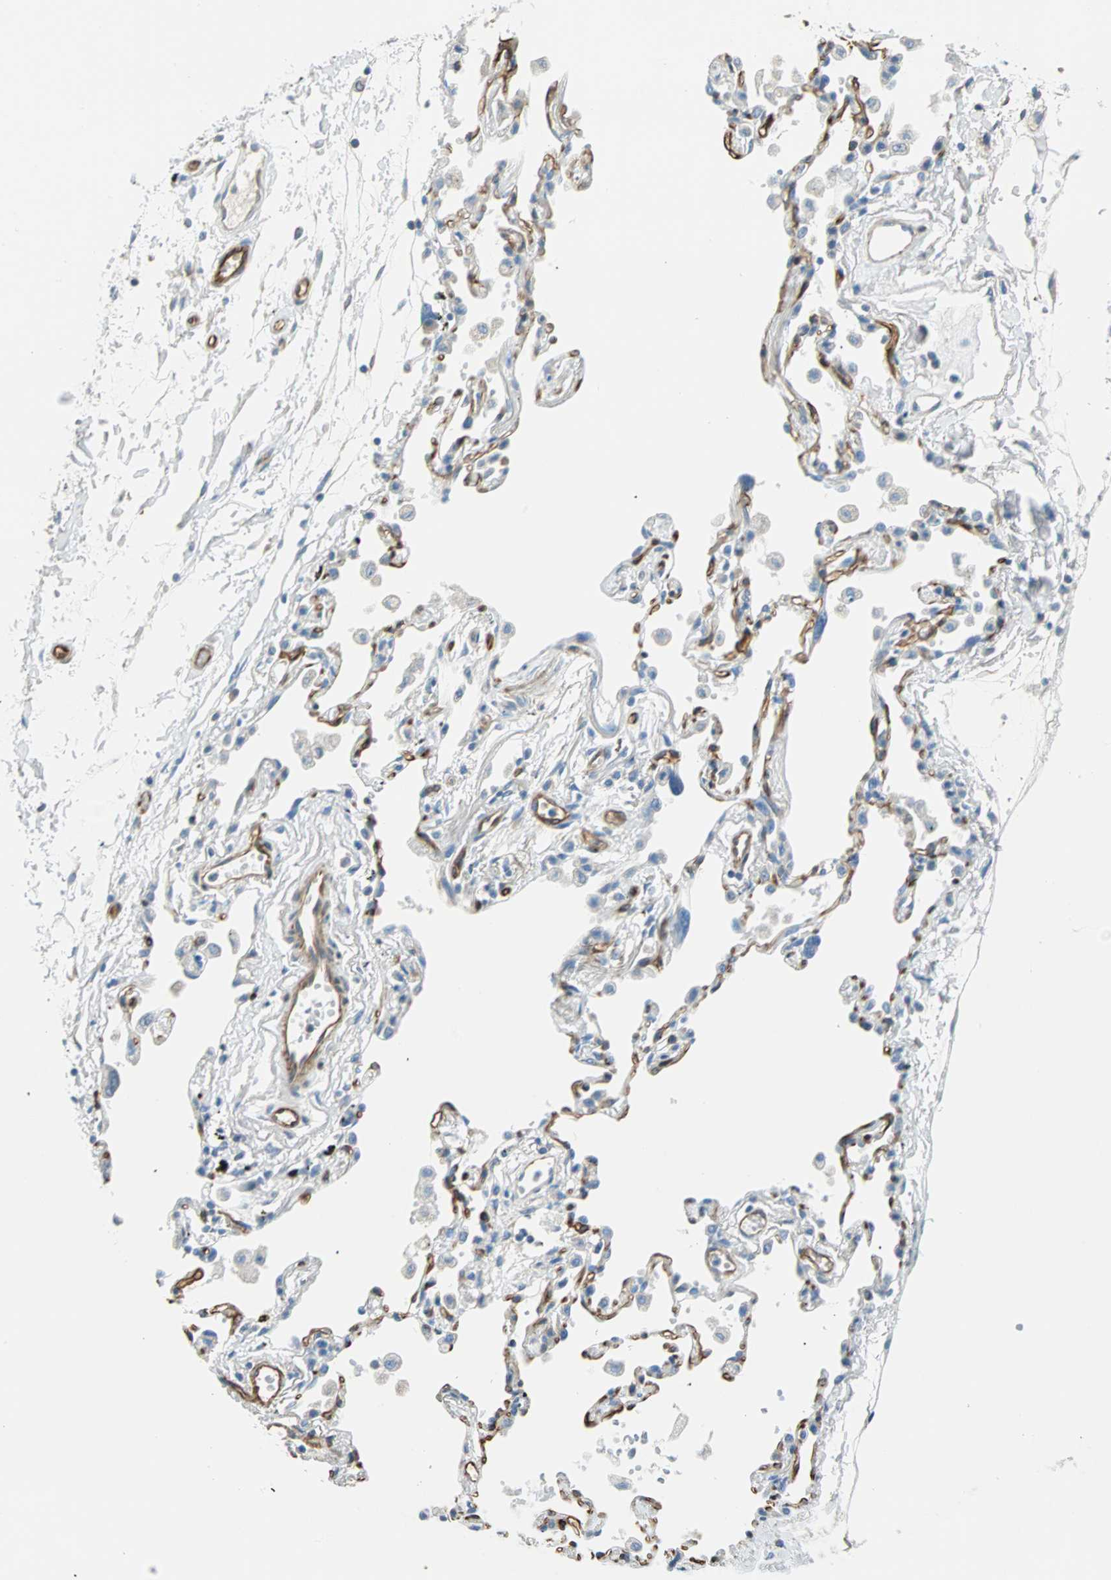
{"staining": {"intensity": "negative", "quantity": "none", "location": "none"}, "tissue": "adipose tissue", "cell_type": "Adipocytes", "image_type": "normal", "snomed": [{"axis": "morphology", "description": "Normal tissue, NOS"}, {"axis": "morphology", "description": "Adenocarcinoma, NOS"}, {"axis": "topography", "description": "Cartilage tissue"}, {"axis": "topography", "description": "Bronchus"}, {"axis": "topography", "description": "Lung"}], "caption": "Histopathology image shows no protein positivity in adipocytes of benign adipose tissue.", "gene": "NES", "patient": {"sex": "female", "age": 67}}